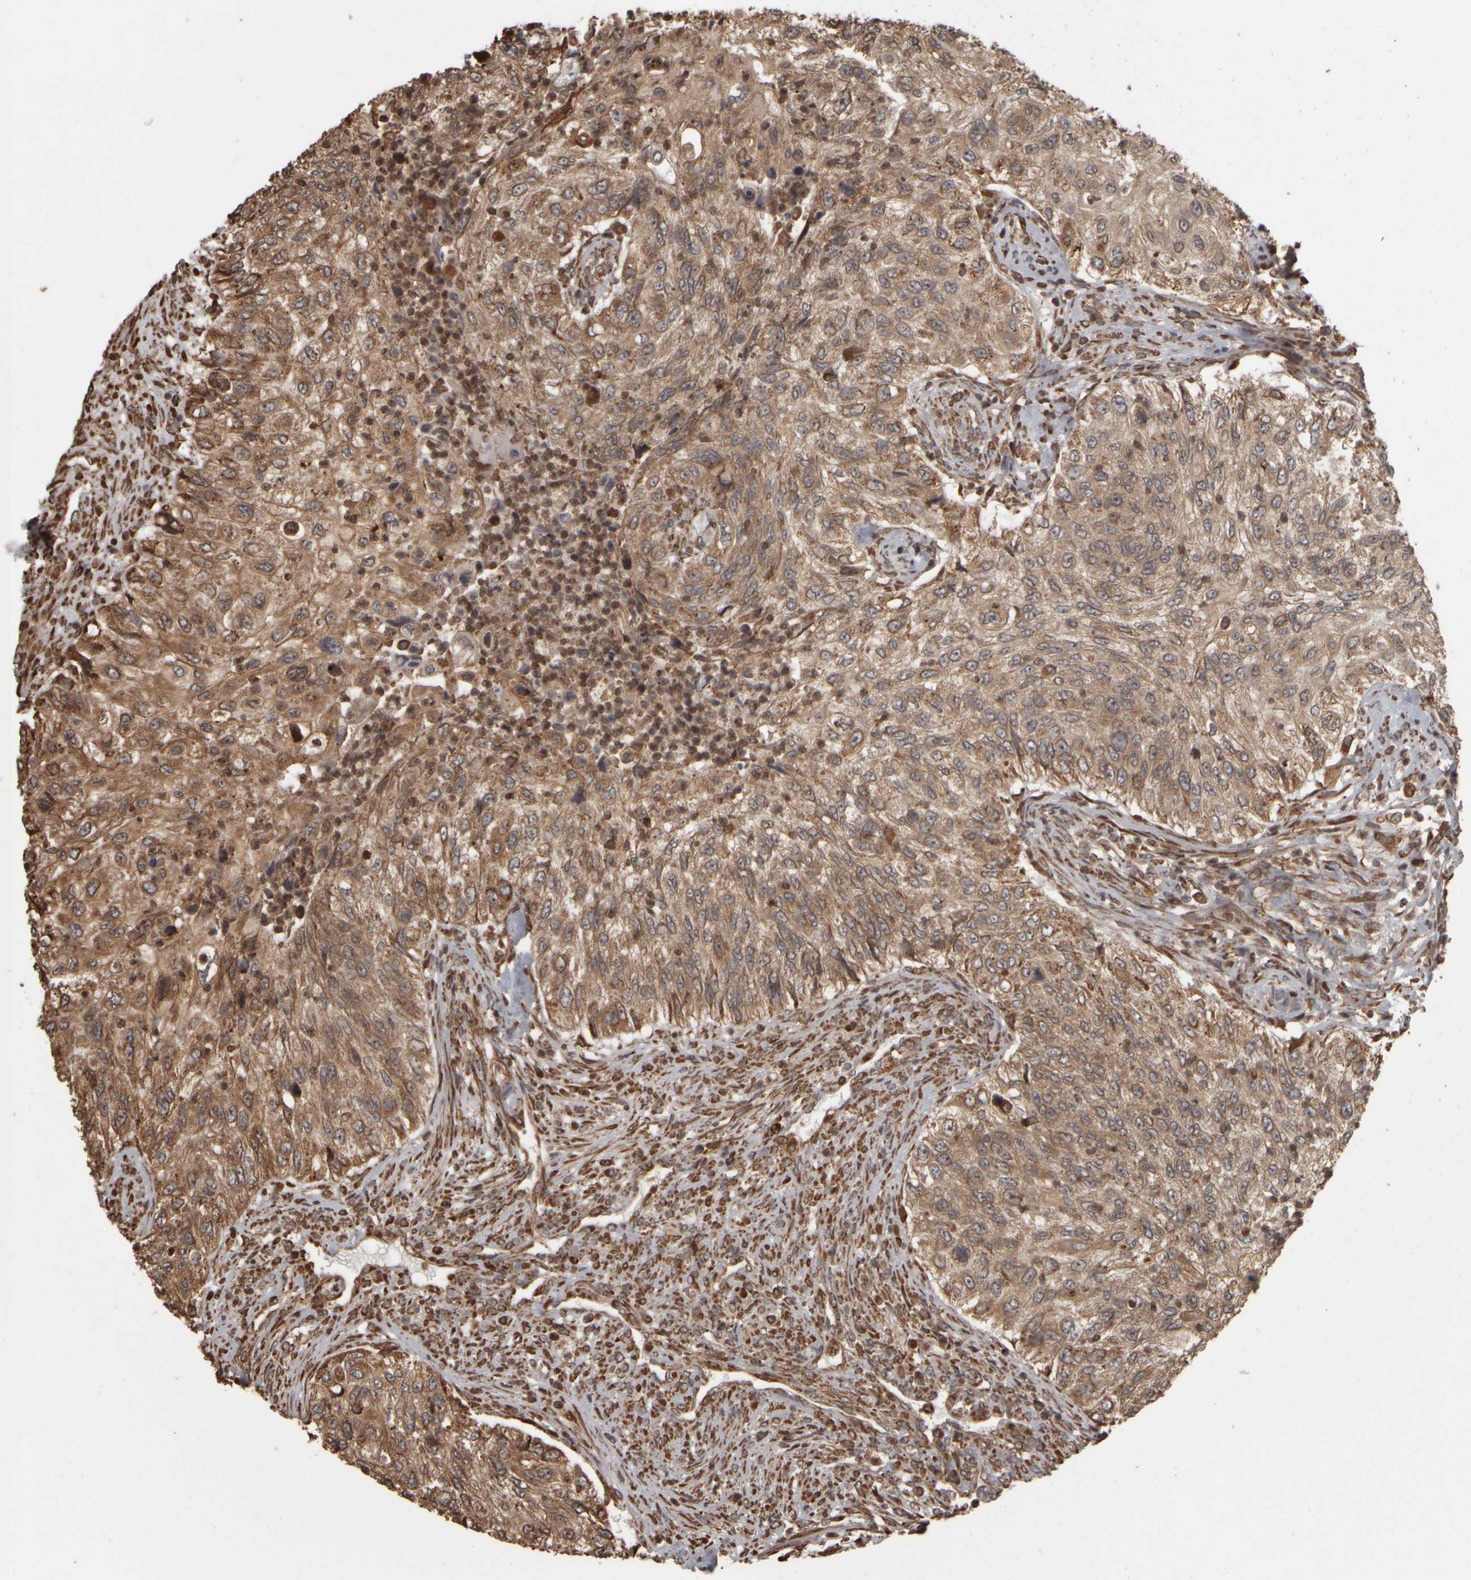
{"staining": {"intensity": "moderate", "quantity": ">75%", "location": "cytoplasmic/membranous"}, "tissue": "urothelial cancer", "cell_type": "Tumor cells", "image_type": "cancer", "snomed": [{"axis": "morphology", "description": "Urothelial carcinoma, High grade"}, {"axis": "topography", "description": "Urinary bladder"}], "caption": "This micrograph displays IHC staining of human urothelial carcinoma (high-grade), with medium moderate cytoplasmic/membranous positivity in about >75% of tumor cells.", "gene": "AGBL3", "patient": {"sex": "female", "age": 60}}